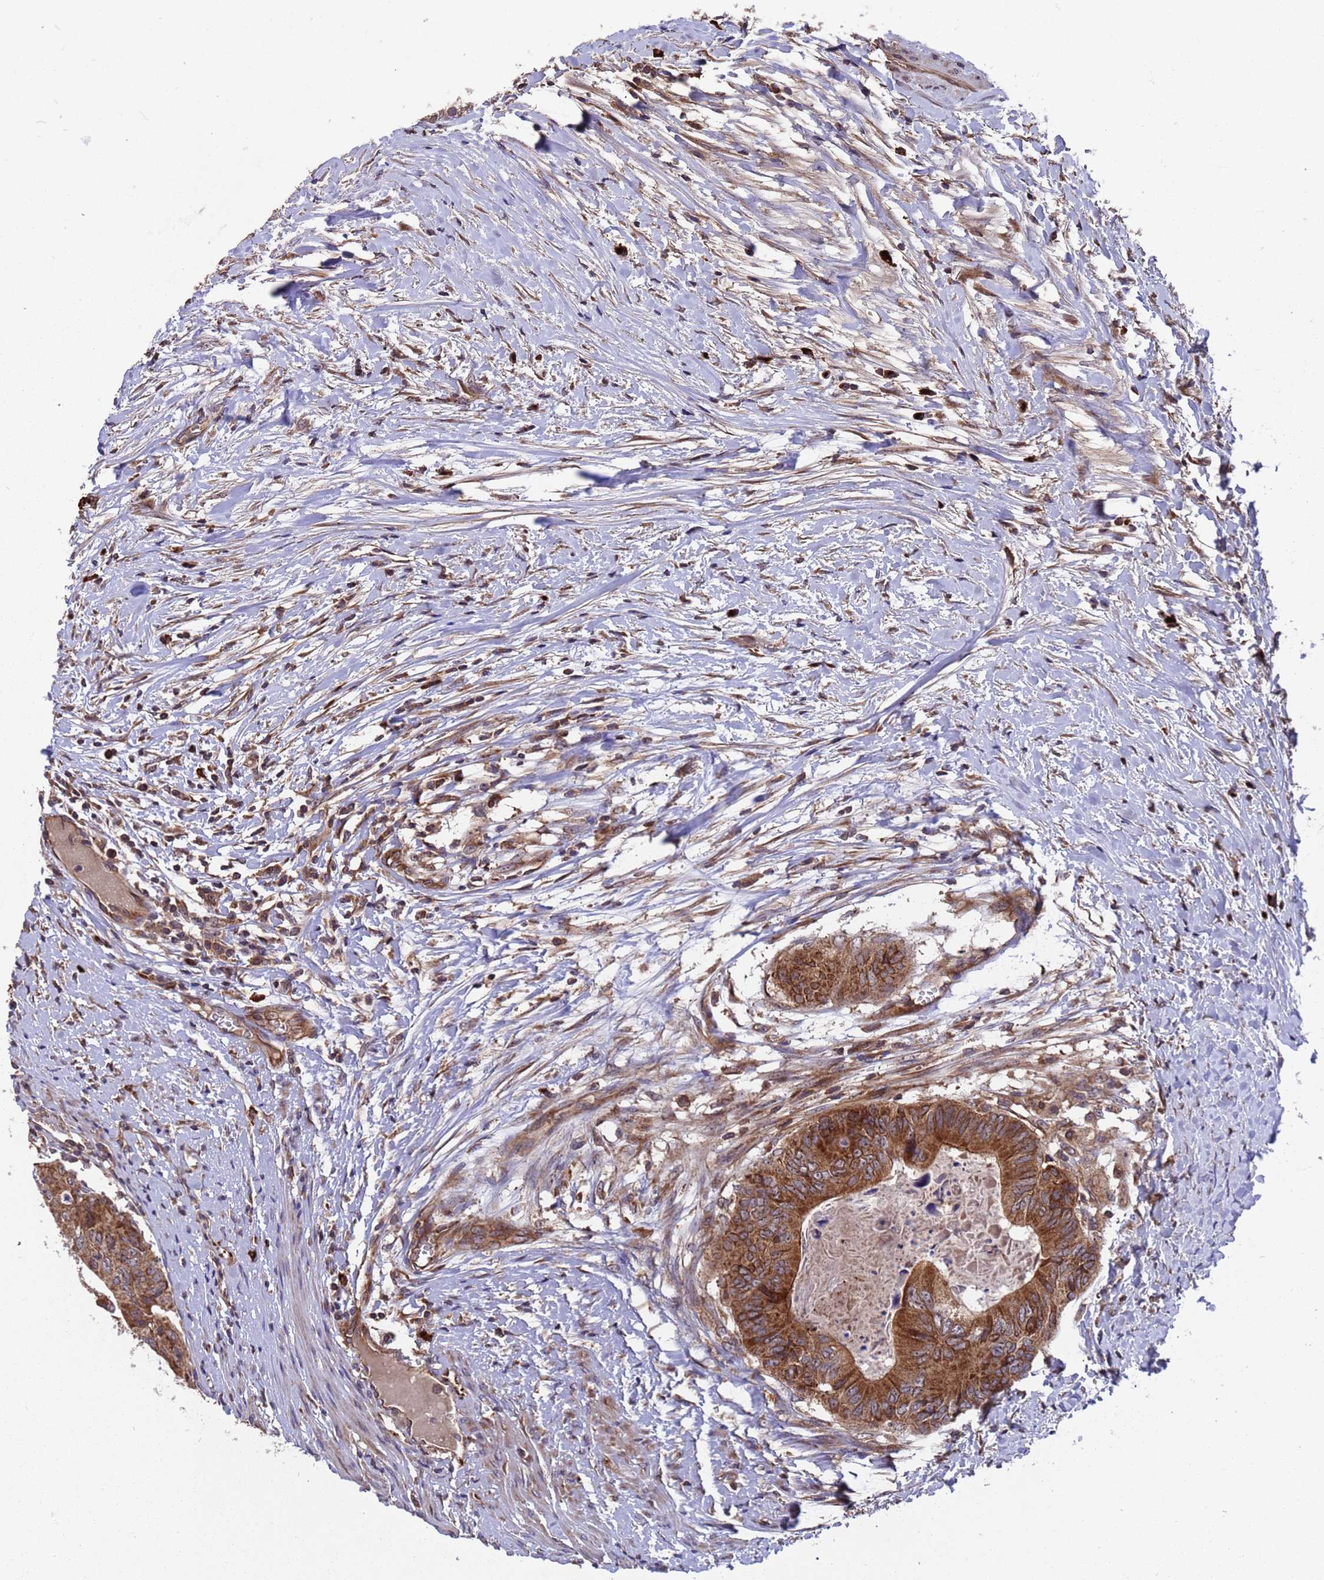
{"staining": {"intensity": "strong", "quantity": ">75%", "location": "cytoplasmic/membranous"}, "tissue": "colorectal cancer", "cell_type": "Tumor cells", "image_type": "cancer", "snomed": [{"axis": "morphology", "description": "Adenocarcinoma, NOS"}, {"axis": "topography", "description": "Colon"}], "caption": "This is an image of immunohistochemistry (IHC) staining of colorectal cancer, which shows strong staining in the cytoplasmic/membranous of tumor cells.", "gene": "TSR3", "patient": {"sex": "male", "age": 85}}